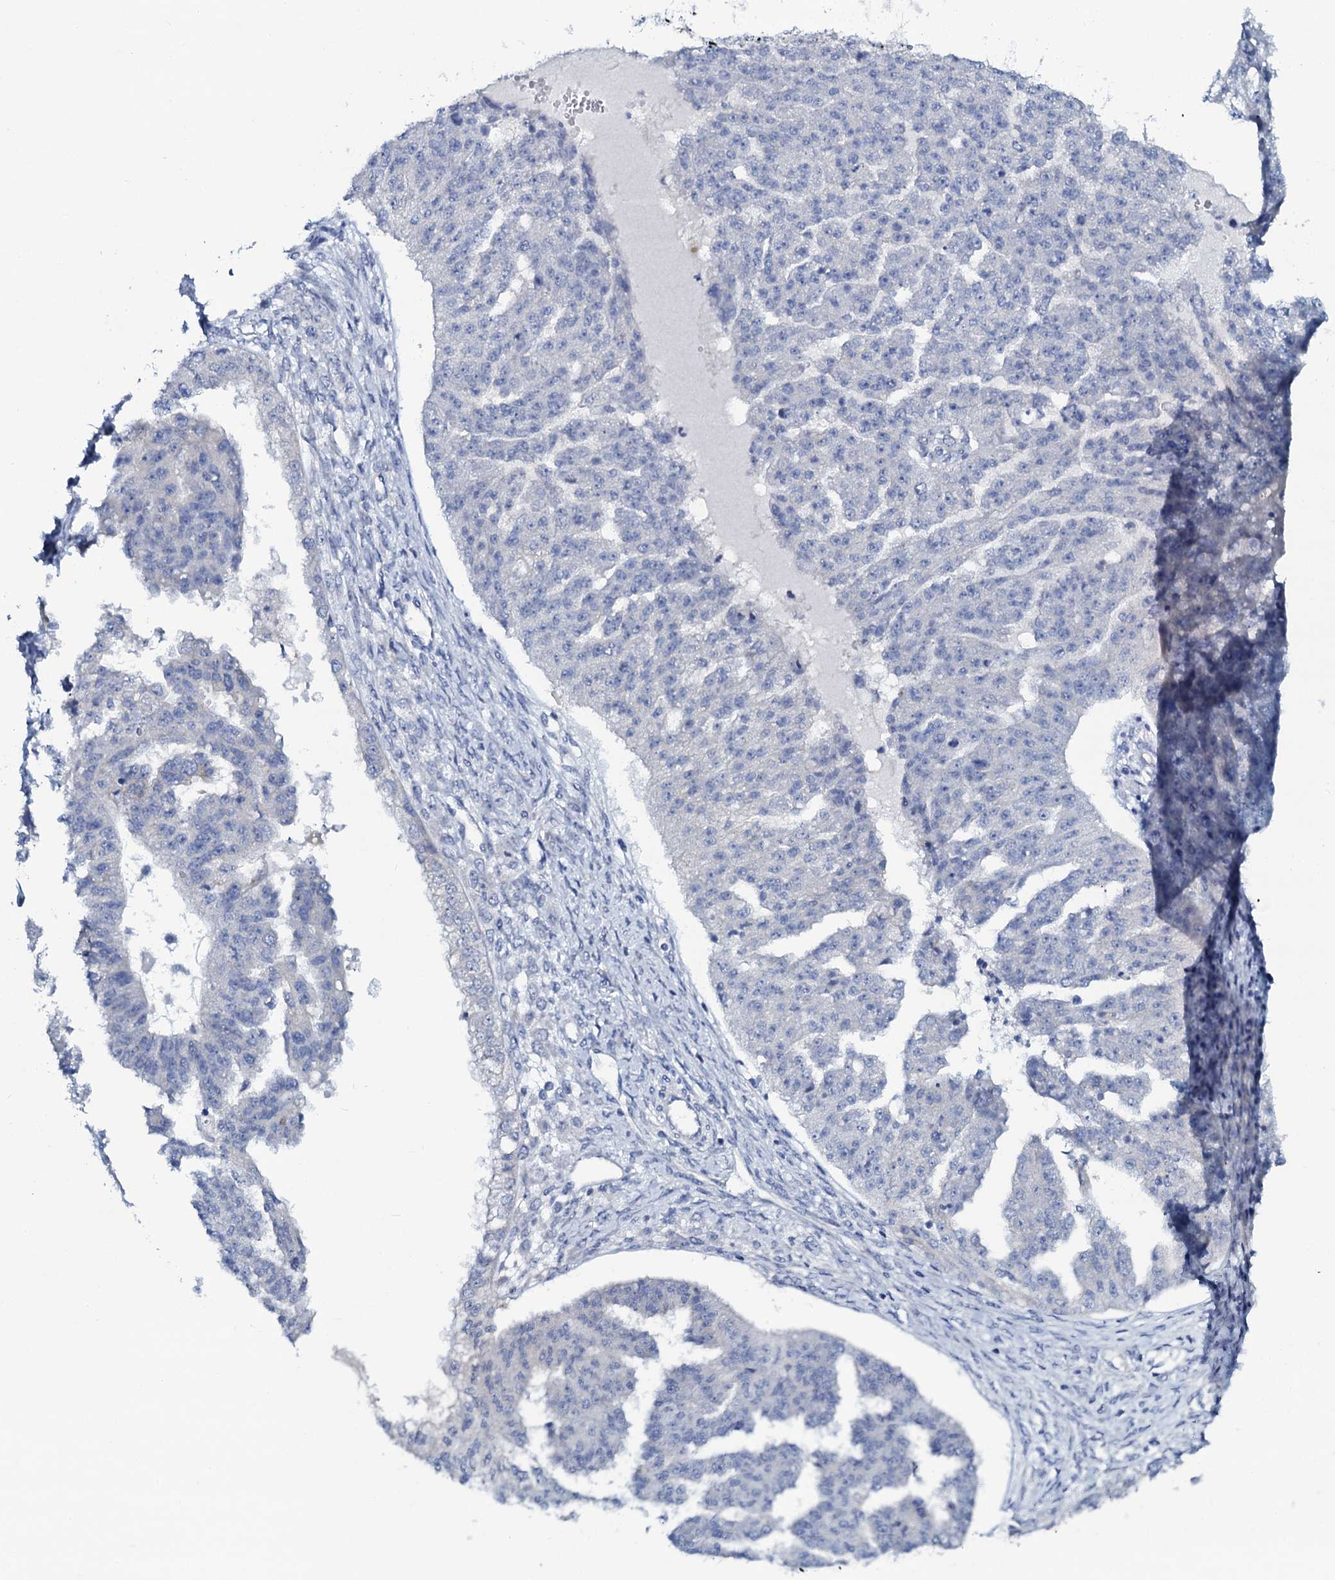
{"staining": {"intensity": "negative", "quantity": "none", "location": "none"}, "tissue": "ovarian cancer", "cell_type": "Tumor cells", "image_type": "cancer", "snomed": [{"axis": "morphology", "description": "Cystadenocarcinoma, serous, NOS"}, {"axis": "topography", "description": "Ovary"}], "caption": "DAB immunohistochemical staining of human ovarian serous cystadenocarcinoma reveals no significant staining in tumor cells.", "gene": "C10orf88", "patient": {"sex": "female", "age": 58}}